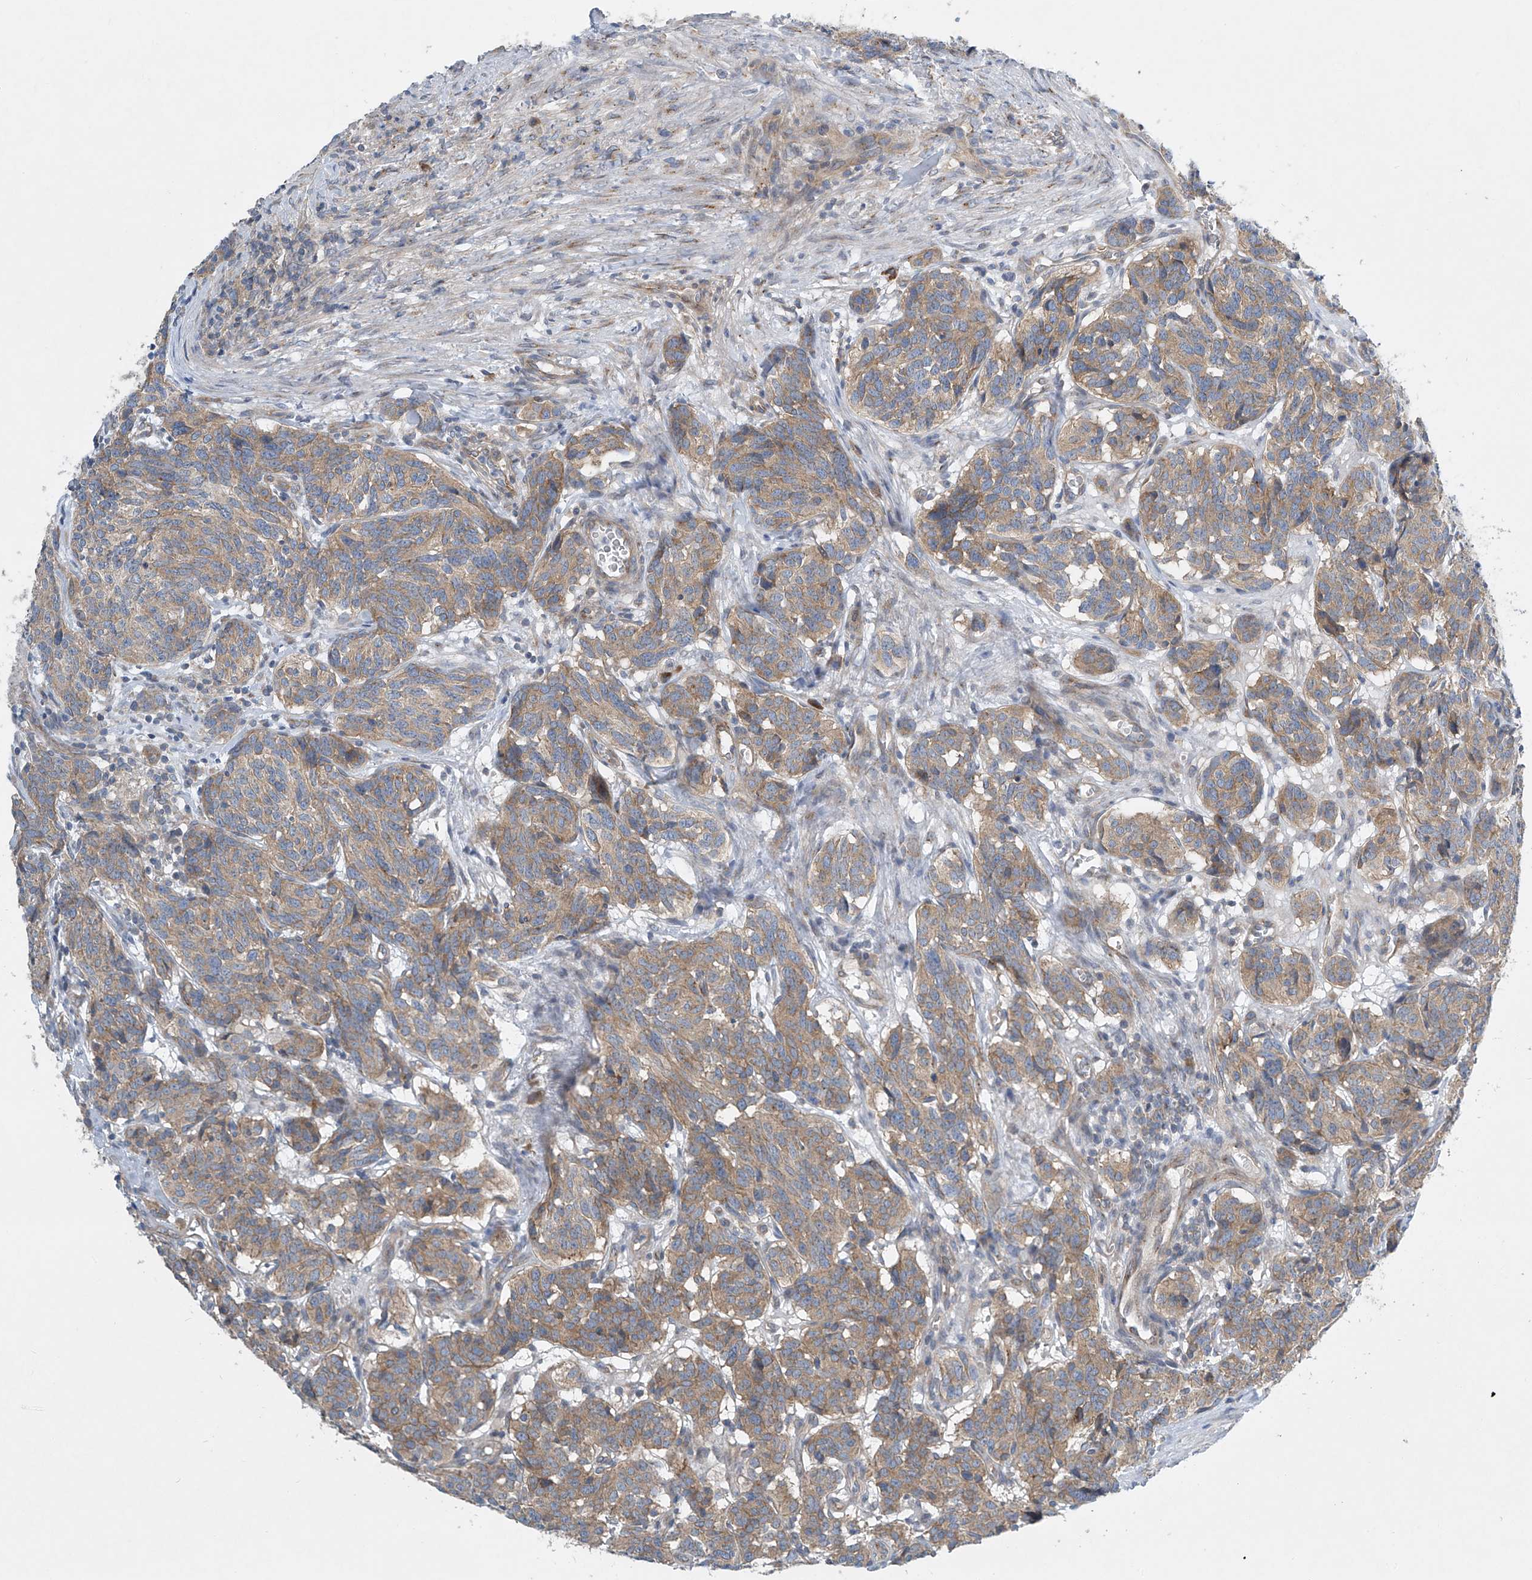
{"staining": {"intensity": "moderate", "quantity": ">75%", "location": "cytoplasmic/membranous"}, "tissue": "carcinoid", "cell_type": "Tumor cells", "image_type": "cancer", "snomed": [{"axis": "morphology", "description": "Carcinoid, malignant, NOS"}, {"axis": "topography", "description": "Lung"}], "caption": "A brown stain shows moderate cytoplasmic/membranous staining of a protein in human carcinoid (malignant) tumor cells. The staining was performed using DAB to visualize the protein expression in brown, while the nuclei were stained in blue with hematoxylin (Magnification: 20x).", "gene": "TJAP1", "patient": {"sex": "female", "age": 46}}